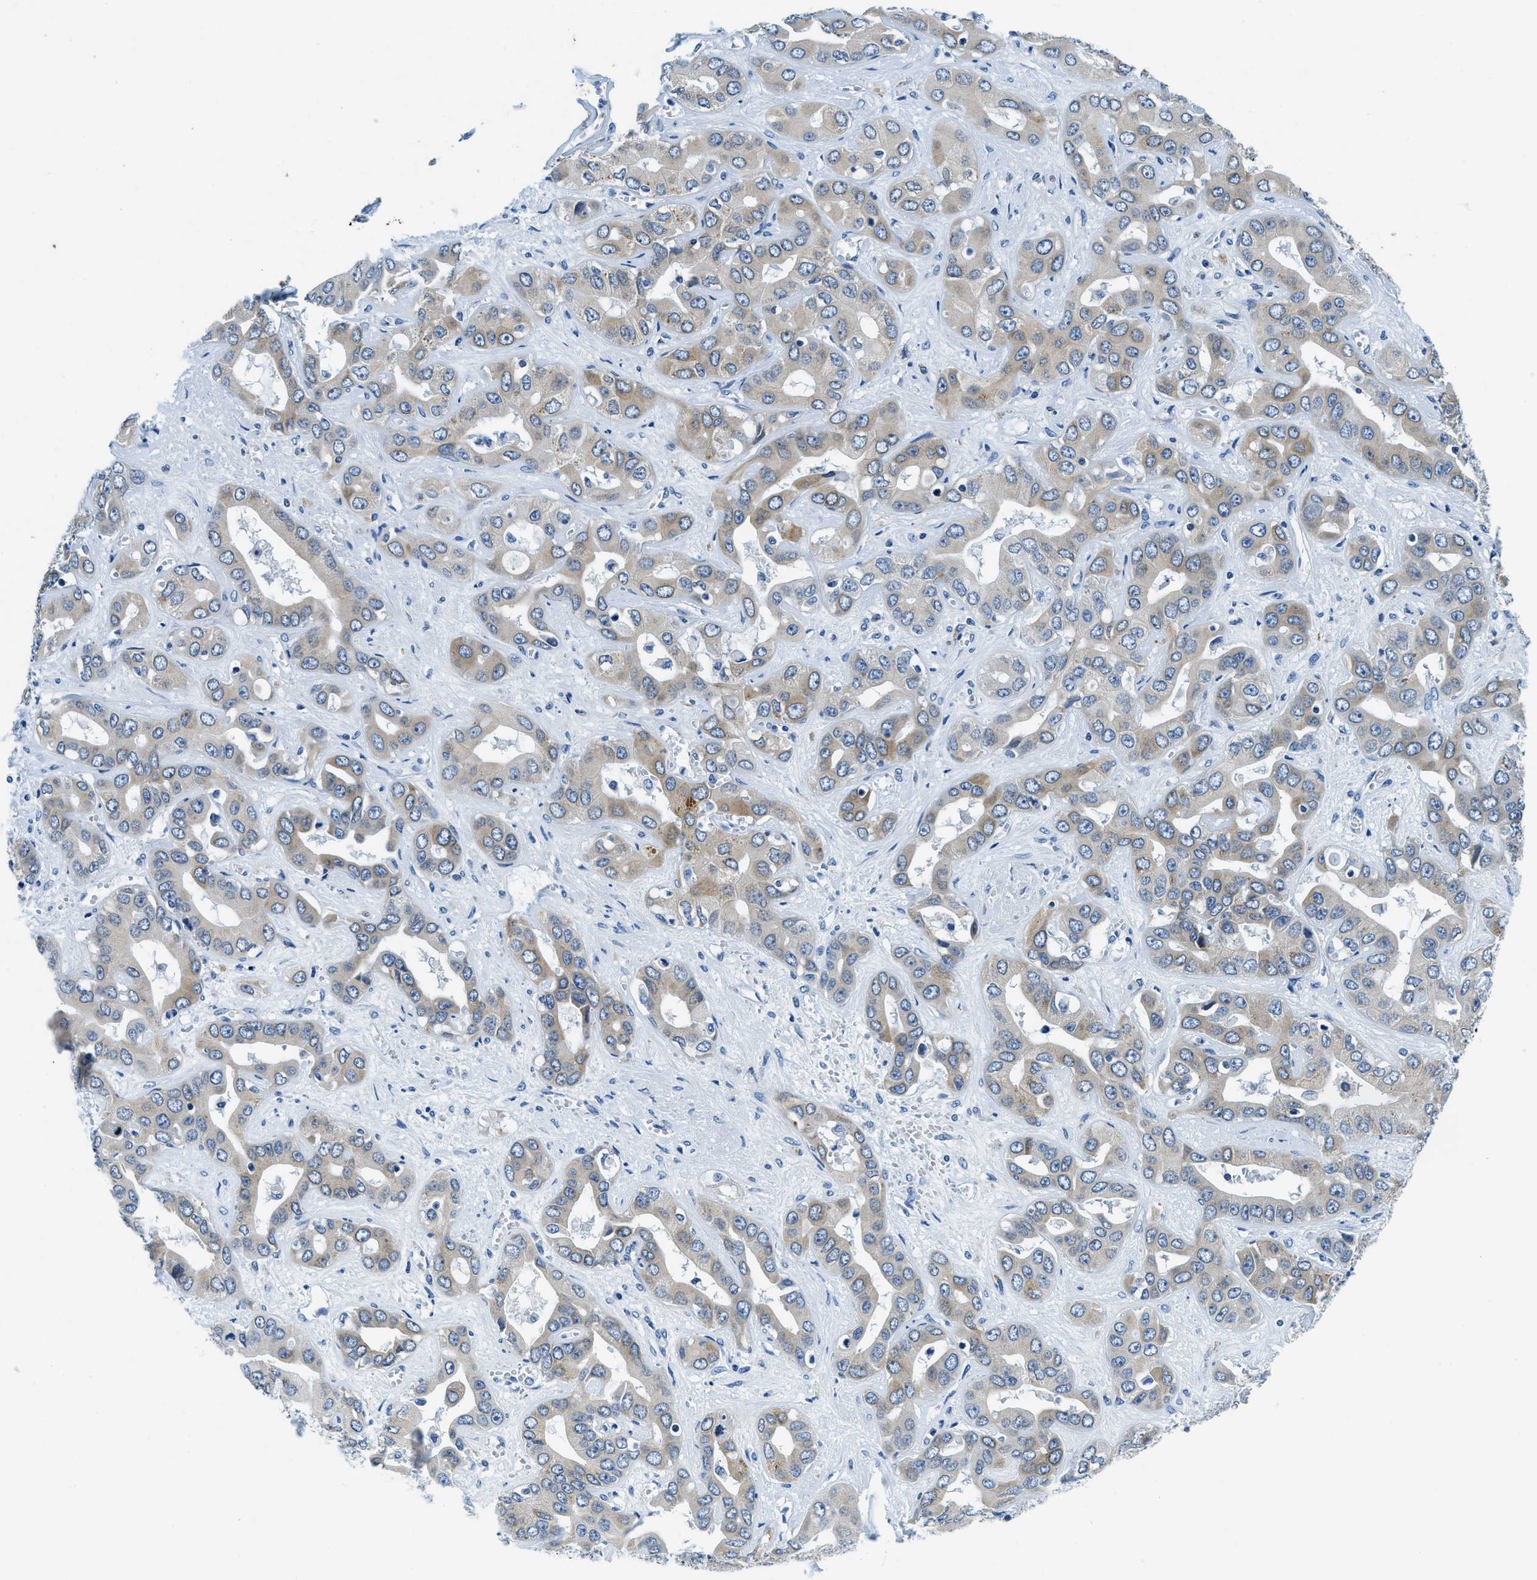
{"staining": {"intensity": "weak", "quantity": ">75%", "location": "cytoplasmic/membranous"}, "tissue": "liver cancer", "cell_type": "Tumor cells", "image_type": "cancer", "snomed": [{"axis": "morphology", "description": "Cholangiocarcinoma"}, {"axis": "topography", "description": "Liver"}], "caption": "Immunohistochemical staining of human liver cholangiocarcinoma demonstrates low levels of weak cytoplasmic/membranous expression in about >75% of tumor cells.", "gene": "UBAC2", "patient": {"sex": "female", "age": 52}}